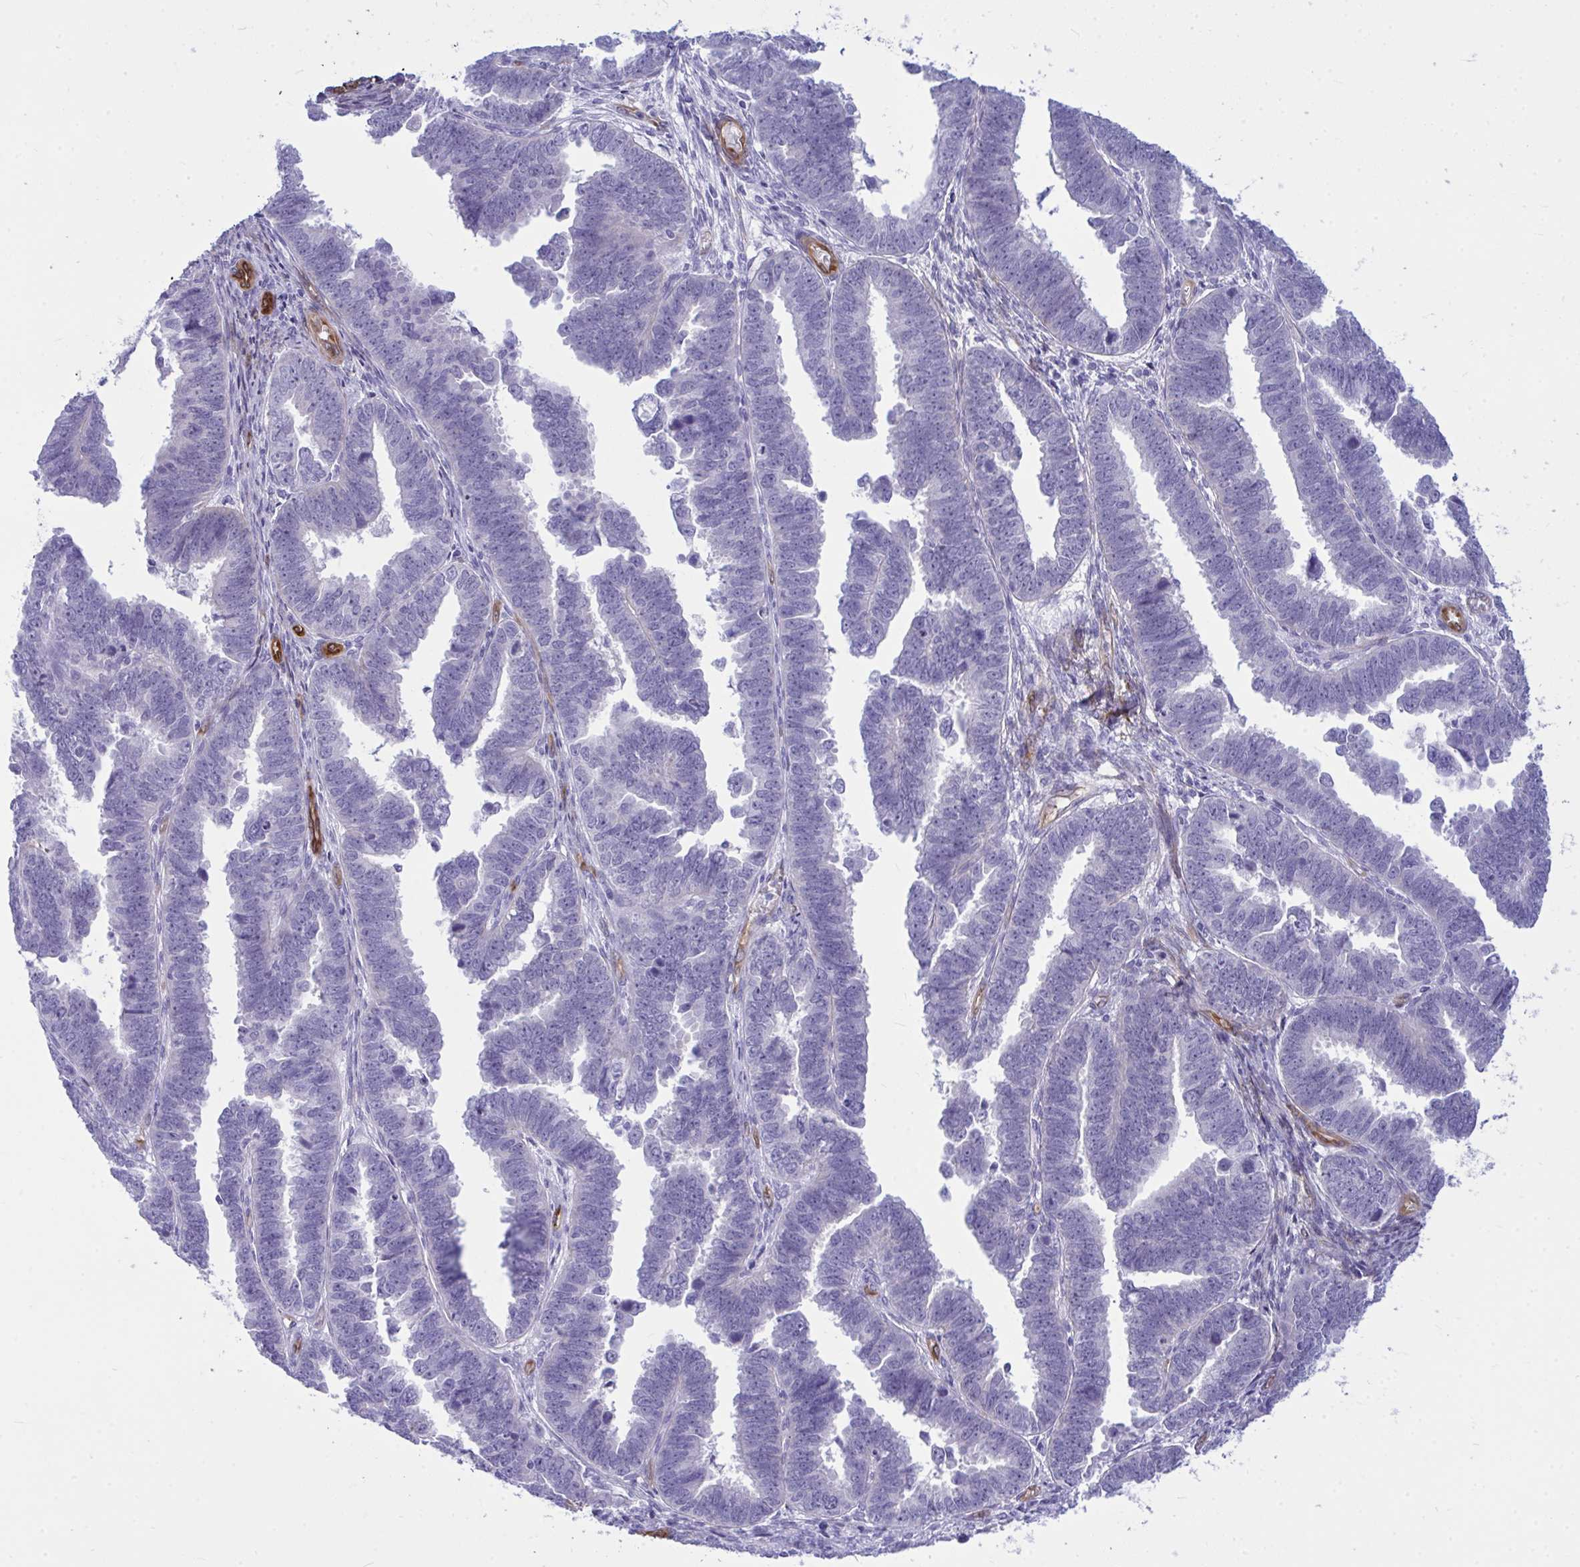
{"staining": {"intensity": "negative", "quantity": "none", "location": "none"}, "tissue": "endometrial cancer", "cell_type": "Tumor cells", "image_type": "cancer", "snomed": [{"axis": "morphology", "description": "Adenocarcinoma, NOS"}, {"axis": "topography", "description": "Endometrium"}], "caption": "A micrograph of human endometrial cancer (adenocarcinoma) is negative for staining in tumor cells.", "gene": "LIMS2", "patient": {"sex": "female", "age": 75}}